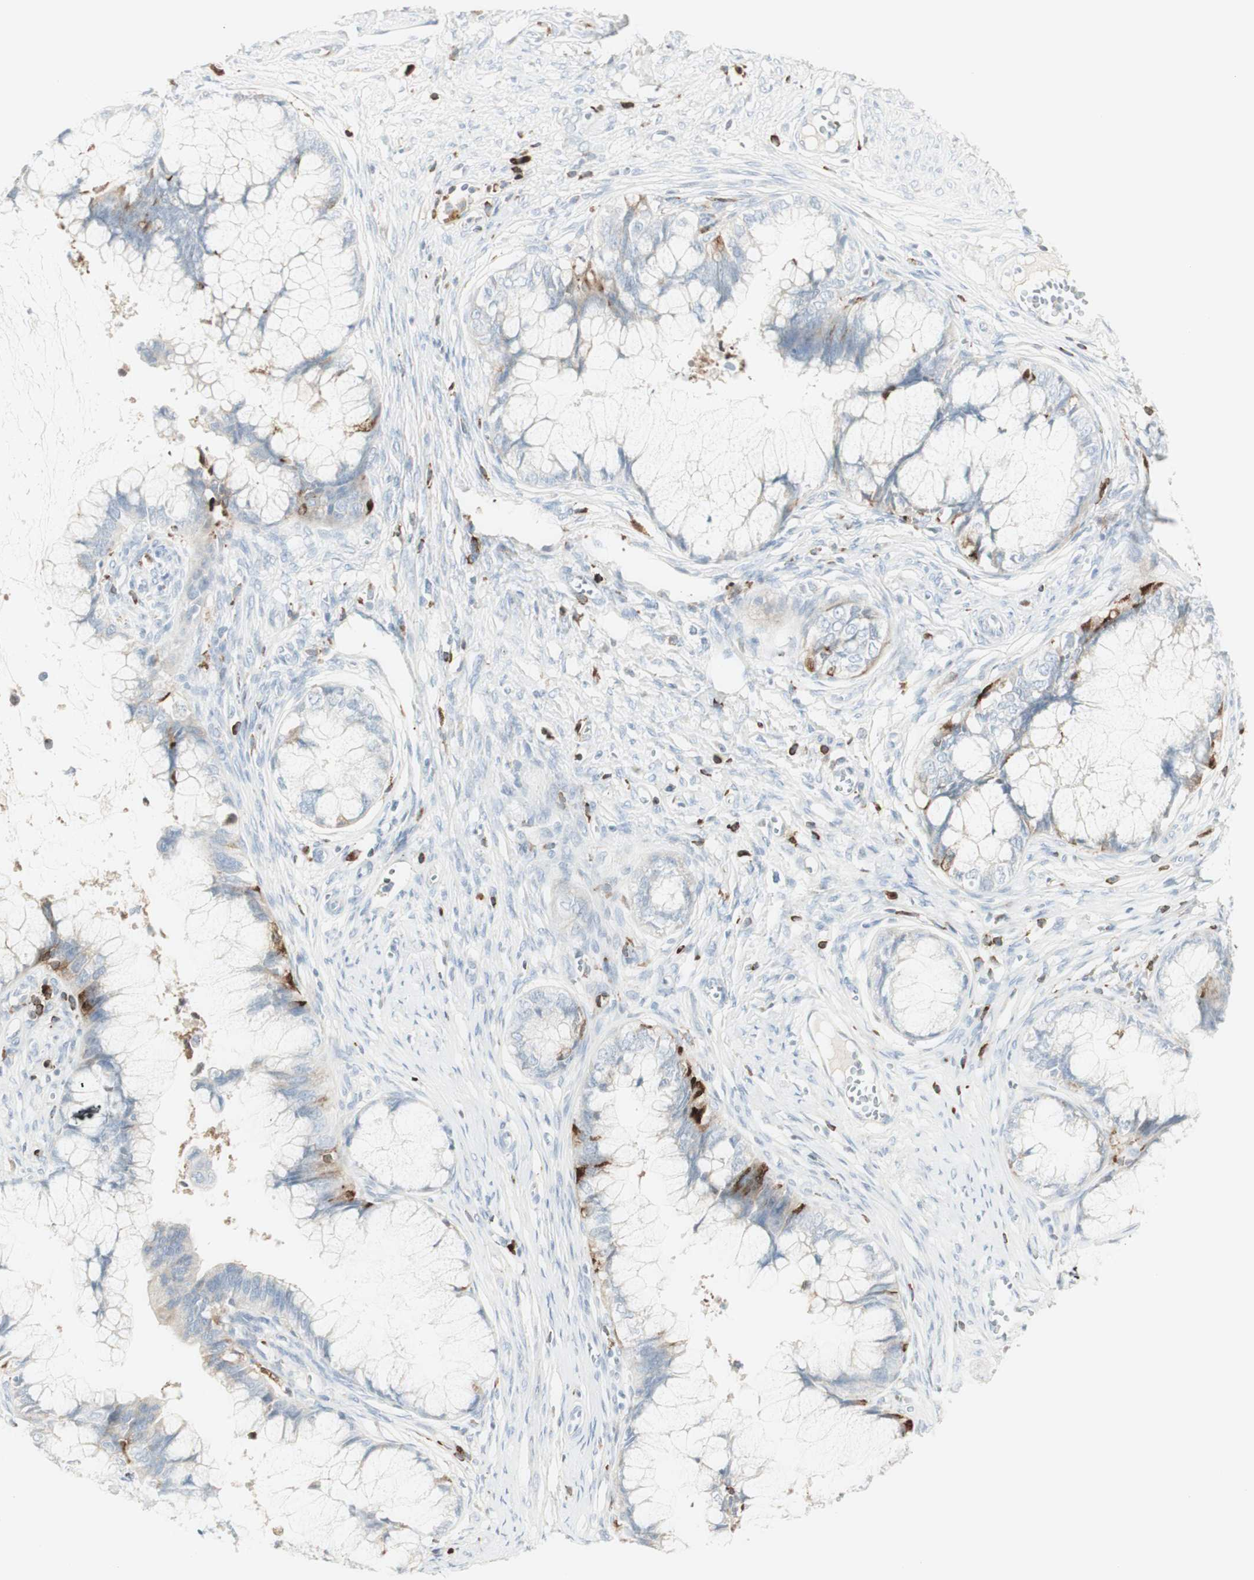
{"staining": {"intensity": "weak", "quantity": "<25%", "location": "cytoplasmic/membranous"}, "tissue": "cervical cancer", "cell_type": "Tumor cells", "image_type": "cancer", "snomed": [{"axis": "morphology", "description": "Adenocarcinoma, NOS"}, {"axis": "topography", "description": "Cervix"}], "caption": "High magnification brightfield microscopy of cervical cancer (adenocarcinoma) stained with DAB (3,3'-diaminobenzidine) (brown) and counterstained with hematoxylin (blue): tumor cells show no significant staining. The staining was performed using DAB (3,3'-diaminobenzidine) to visualize the protein expression in brown, while the nuclei were stained in blue with hematoxylin (Magnification: 20x).", "gene": "MDK", "patient": {"sex": "female", "age": 44}}